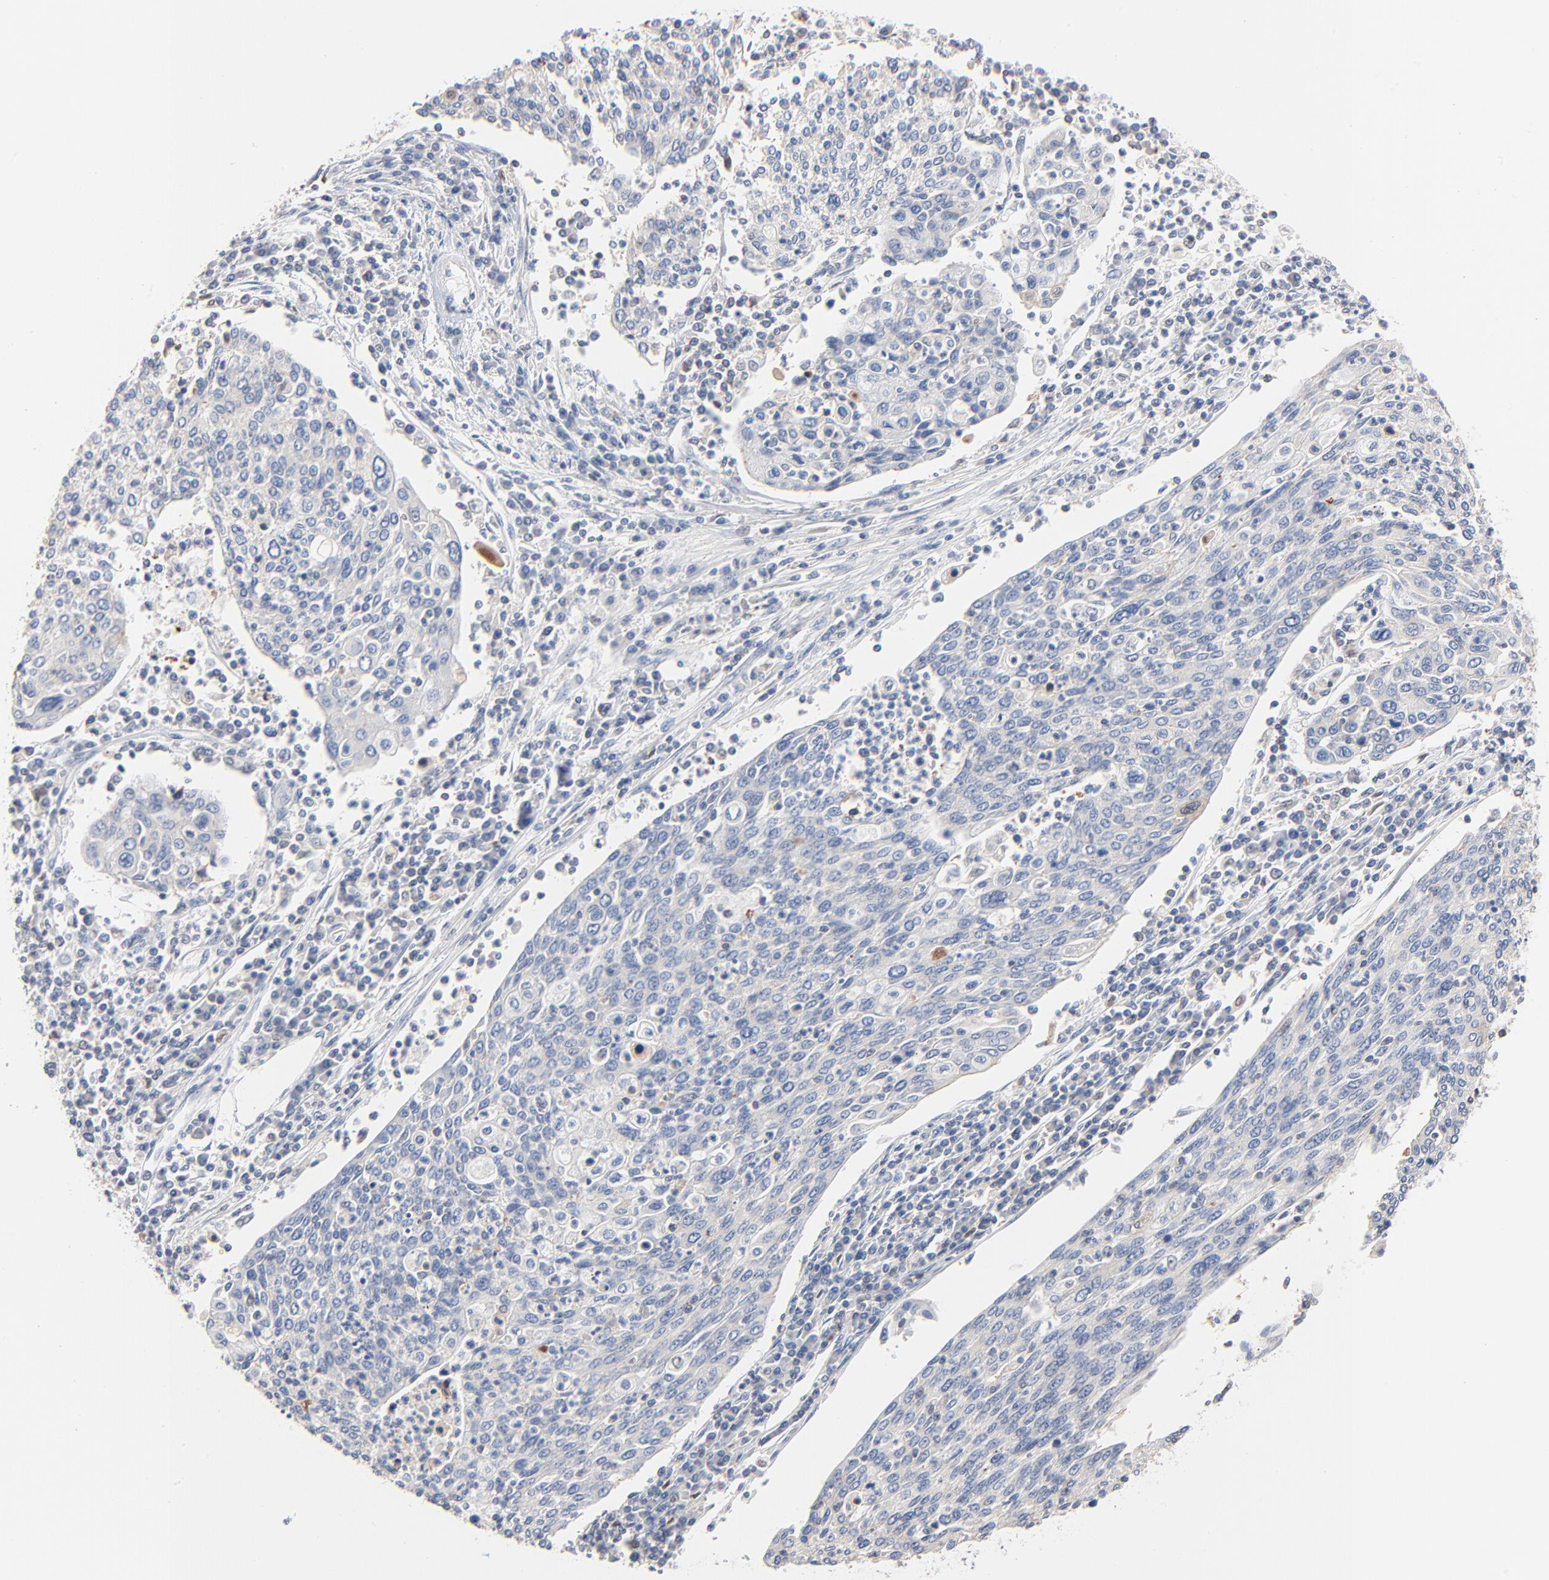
{"staining": {"intensity": "negative", "quantity": "none", "location": "none"}, "tissue": "cervical cancer", "cell_type": "Tumor cells", "image_type": "cancer", "snomed": [{"axis": "morphology", "description": "Squamous cell carcinoma, NOS"}, {"axis": "topography", "description": "Cervix"}], "caption": "High power microscopy image of an IHC histopathology image of cervical cancer (squamous cell carcinoma), revealing no significant expression in tumor cells. (DAB (3,3'-diaminobenzidine) IHC, high magnification).", "gene": "ARHGEF6", "patient": {"sex": "female", "age": 40}}